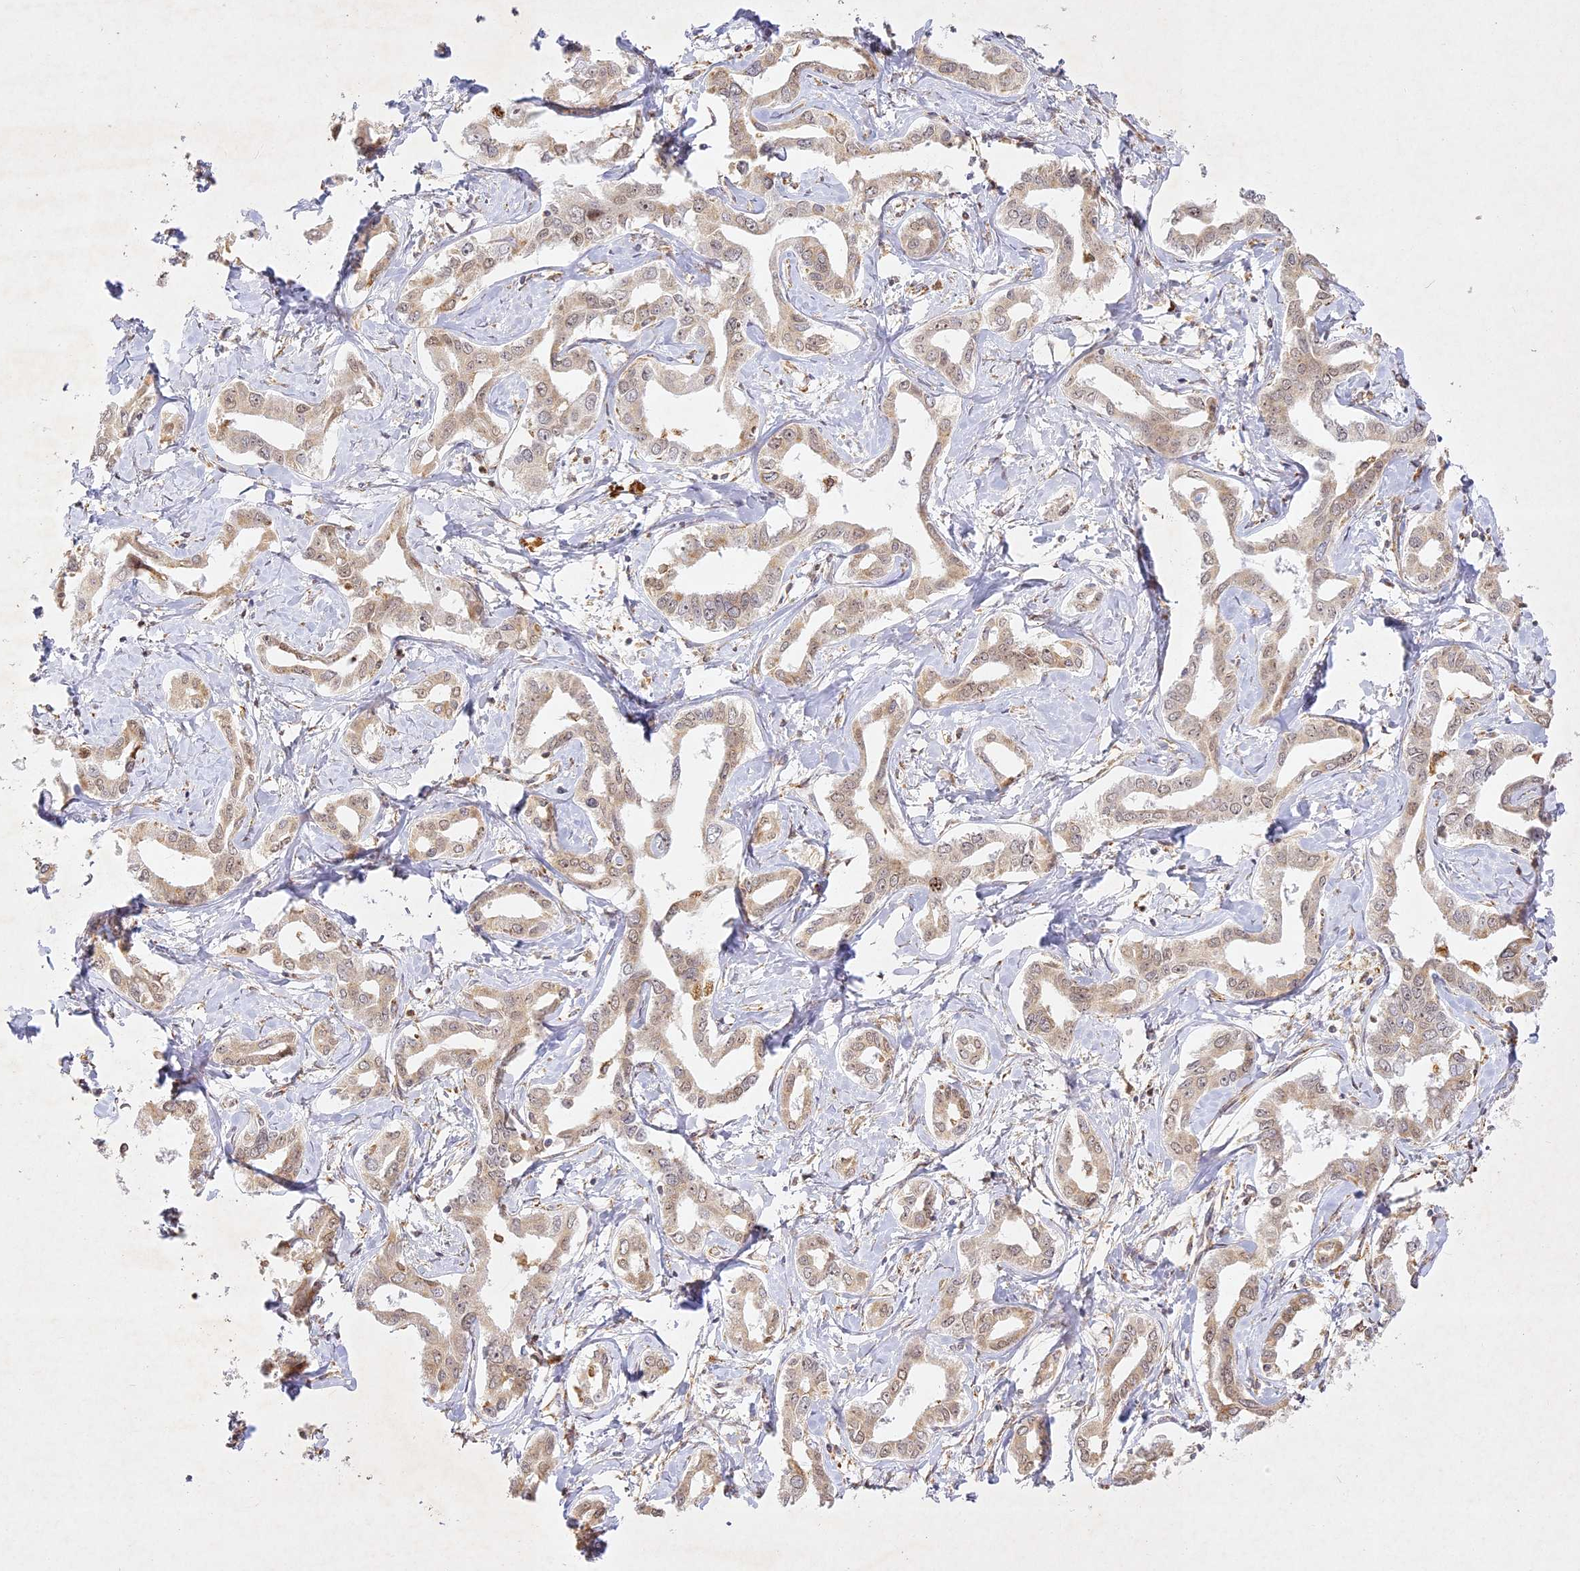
{"staining": {"intensity": "weak", "quantity": ">75%", "location": "cytoplasmic/membranous"}, "tissue": "liver cancer", "cell_type": "Tumor cells", "image_type": "cancer", "snomed": [{"axis": "morphology", "description": "Cholangiocarcinoma"}, {"axis": "topography", "description": "Liver"}], "caption": "The photomicrograph shows staining of liver cancer, revealing weak cytoplasmic/membranous protein staining (brown color) within tumor cells.", "gene": "SLC30A5", "patient": {"sex": "male", "age": 59}}